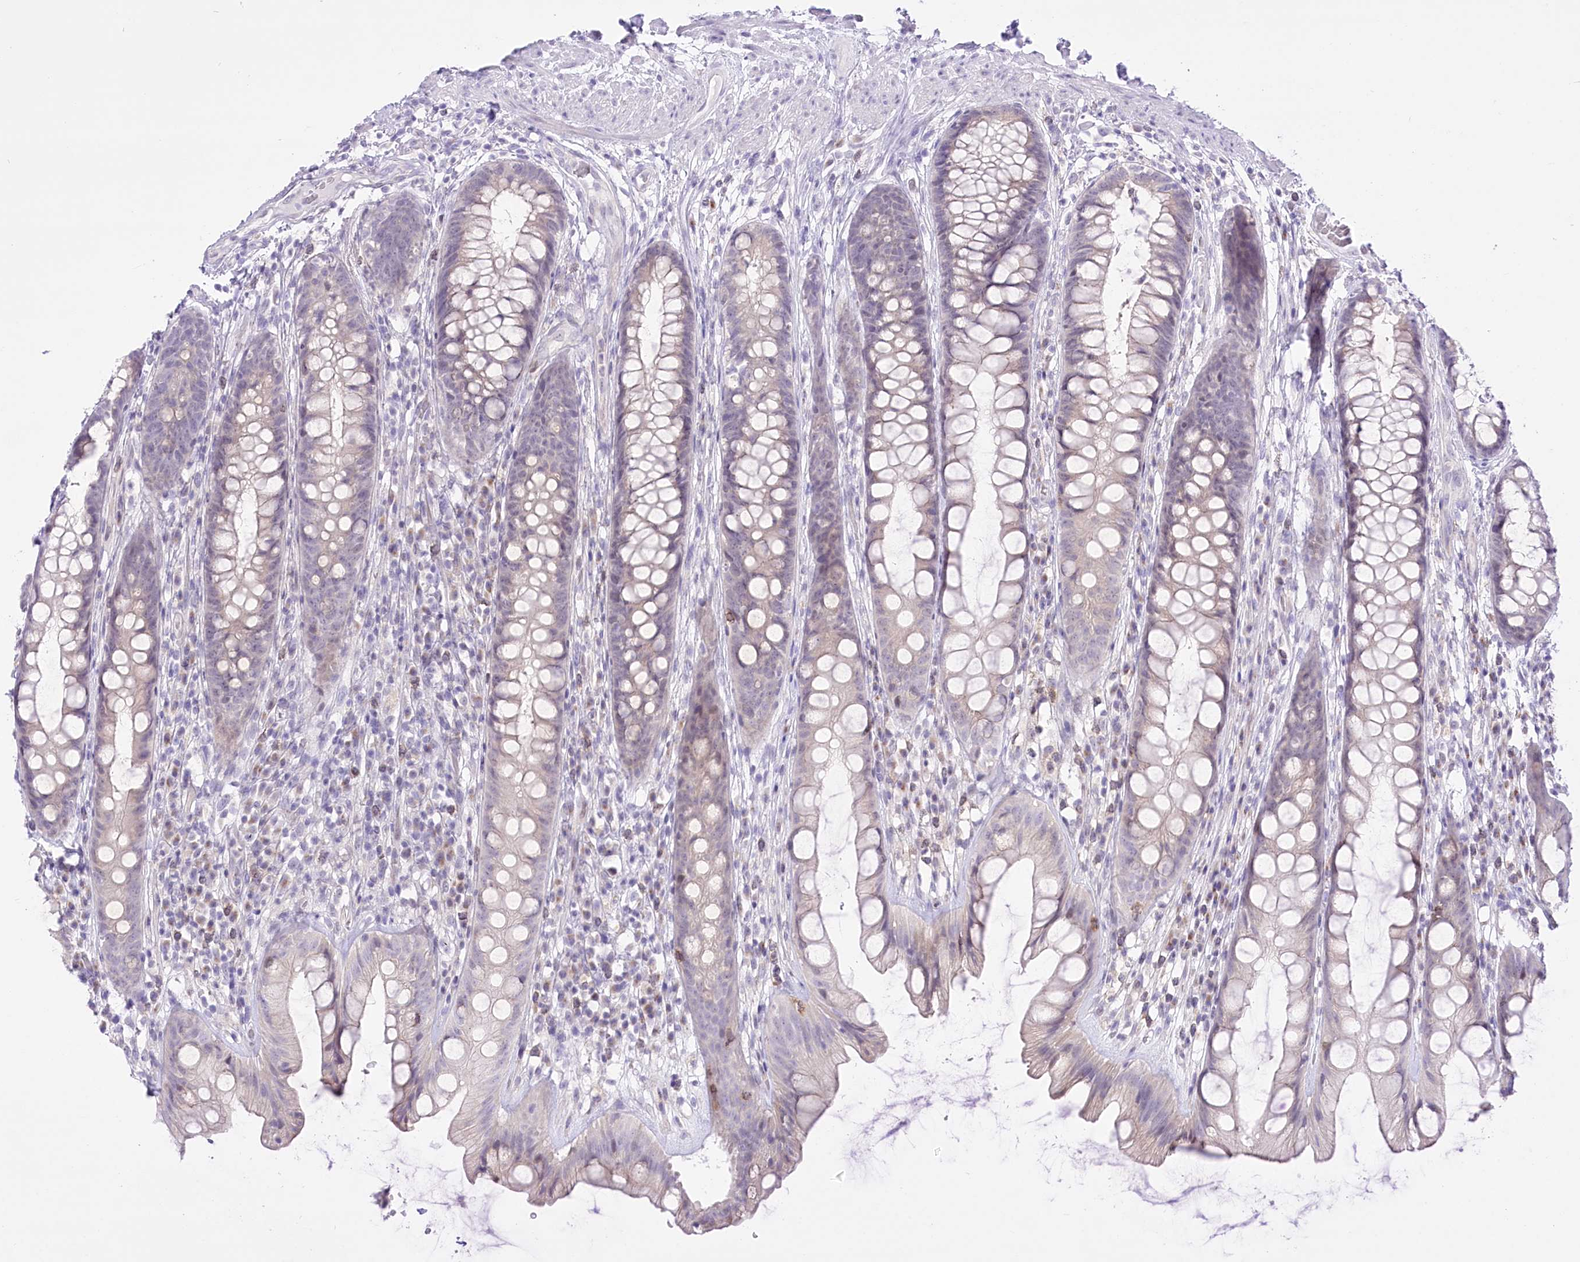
{"staining": {"intensity": "negative", "quantity": "none", "location": "none"}, "tissue": "rectum", "cell_type": "Glandular cells", "image_type": "normal", "snomed": [{"axis": "morphology", "description": "Normal tissue, NOS"}, {"axis": "topography", "description": "Rectum"}], "caption": "Glandular cells show no significant protein expression in normal rectum.", "gene": "BEND7", "patient": {"sex": "male", "age": 74}}